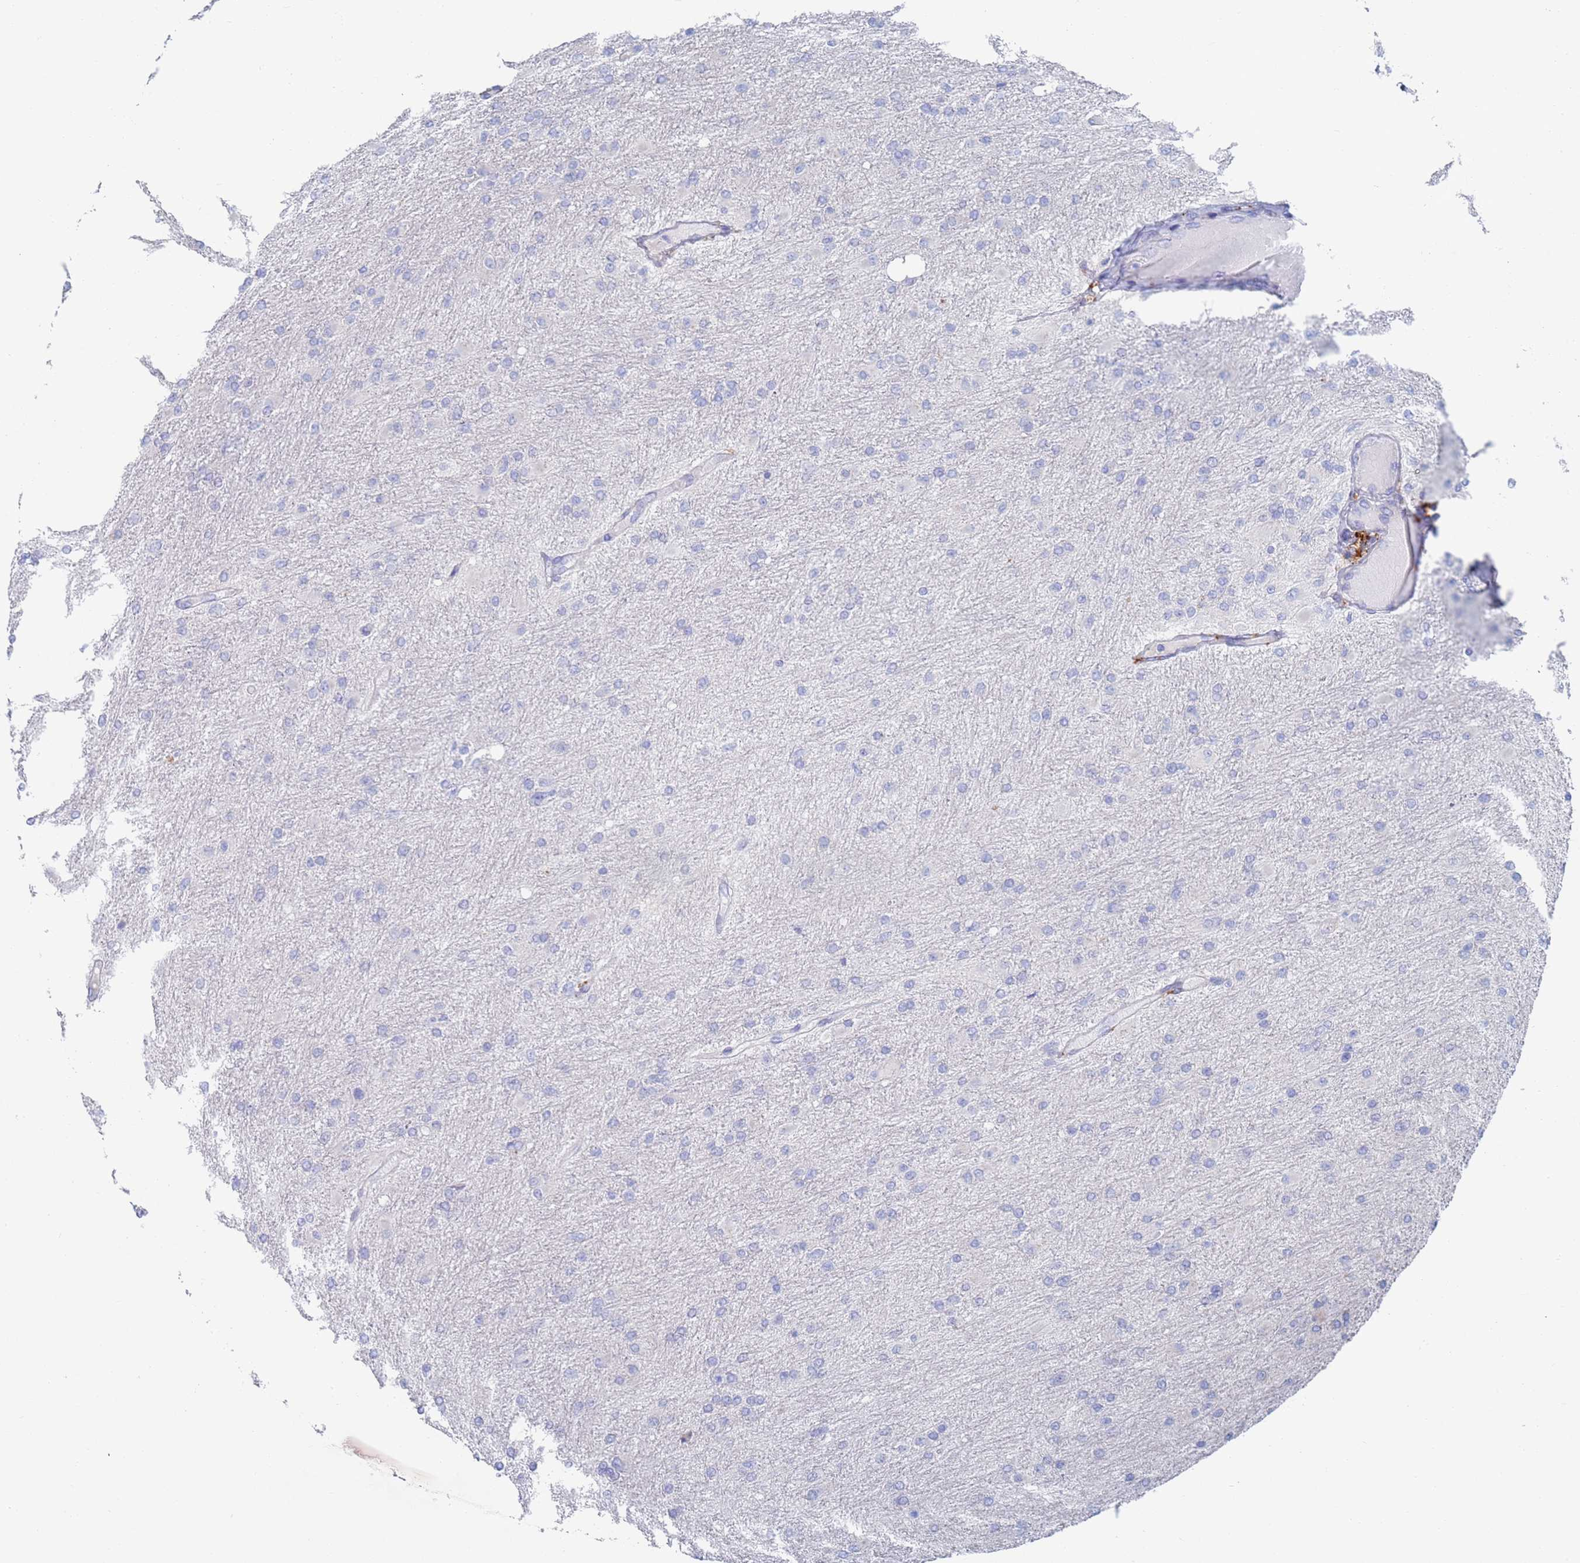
{"staining": {"intensity": "negative", "quantity": "none", "location": "none"}, "tissue": "glioma", "cell_type": "Tumor cells", "image_type": "cancer", "snomed": [{"axis": "morphology", "description": "Glioma, malignant, High grade"}, {"axis": "topography", "description": "Cerebral cortex"}], "caption": "Malignant glioma (high-grade) stained for a protein using immunohistochemistry (IHC) shows no positivity tumor cells.", "gene": "FUCA1", "patient": {"sex": "female", "age": 36}}